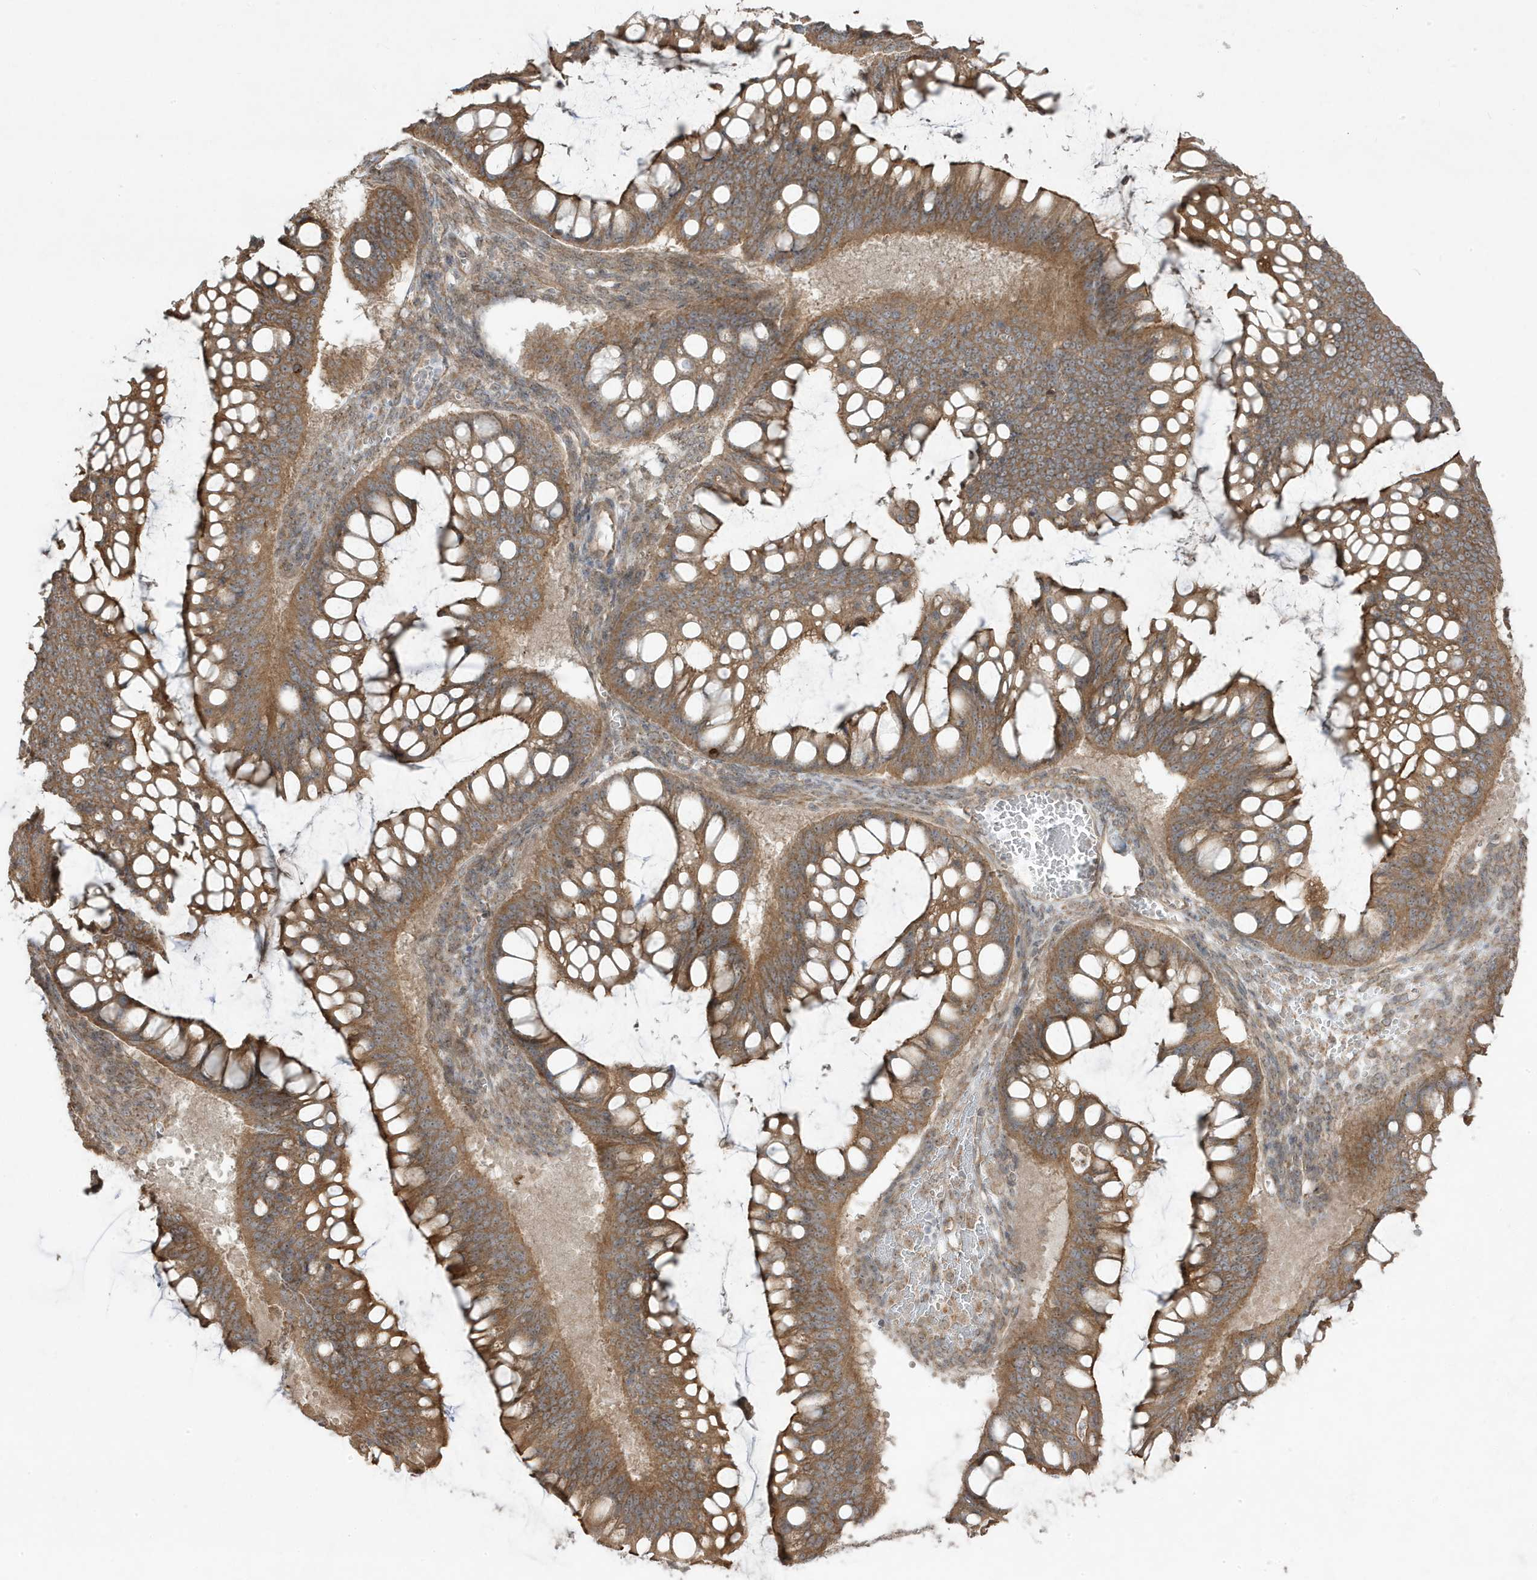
{"staining": {"intensity": "moderate", "quantity": ">75%", "location": "cytoplasmic/membranous"}, "tissue": "ovarian cancer", "cell_type": "Tumor cells", "image_type": "cancer", "snomed": [{"axis": "morphology", "description": "Cystadenocarcinoma, mucinous, NOS"}, {"axis": "topography", "description": "Ovary"}], "caption": "Tumor cells show moderate cytoplasmic/membranous expression in about >75% of cells in mucinous cystadenocarcinoma (ovarian).", "gene": "DNAJC12", "patient": {"sex": "female", "age": 73}}